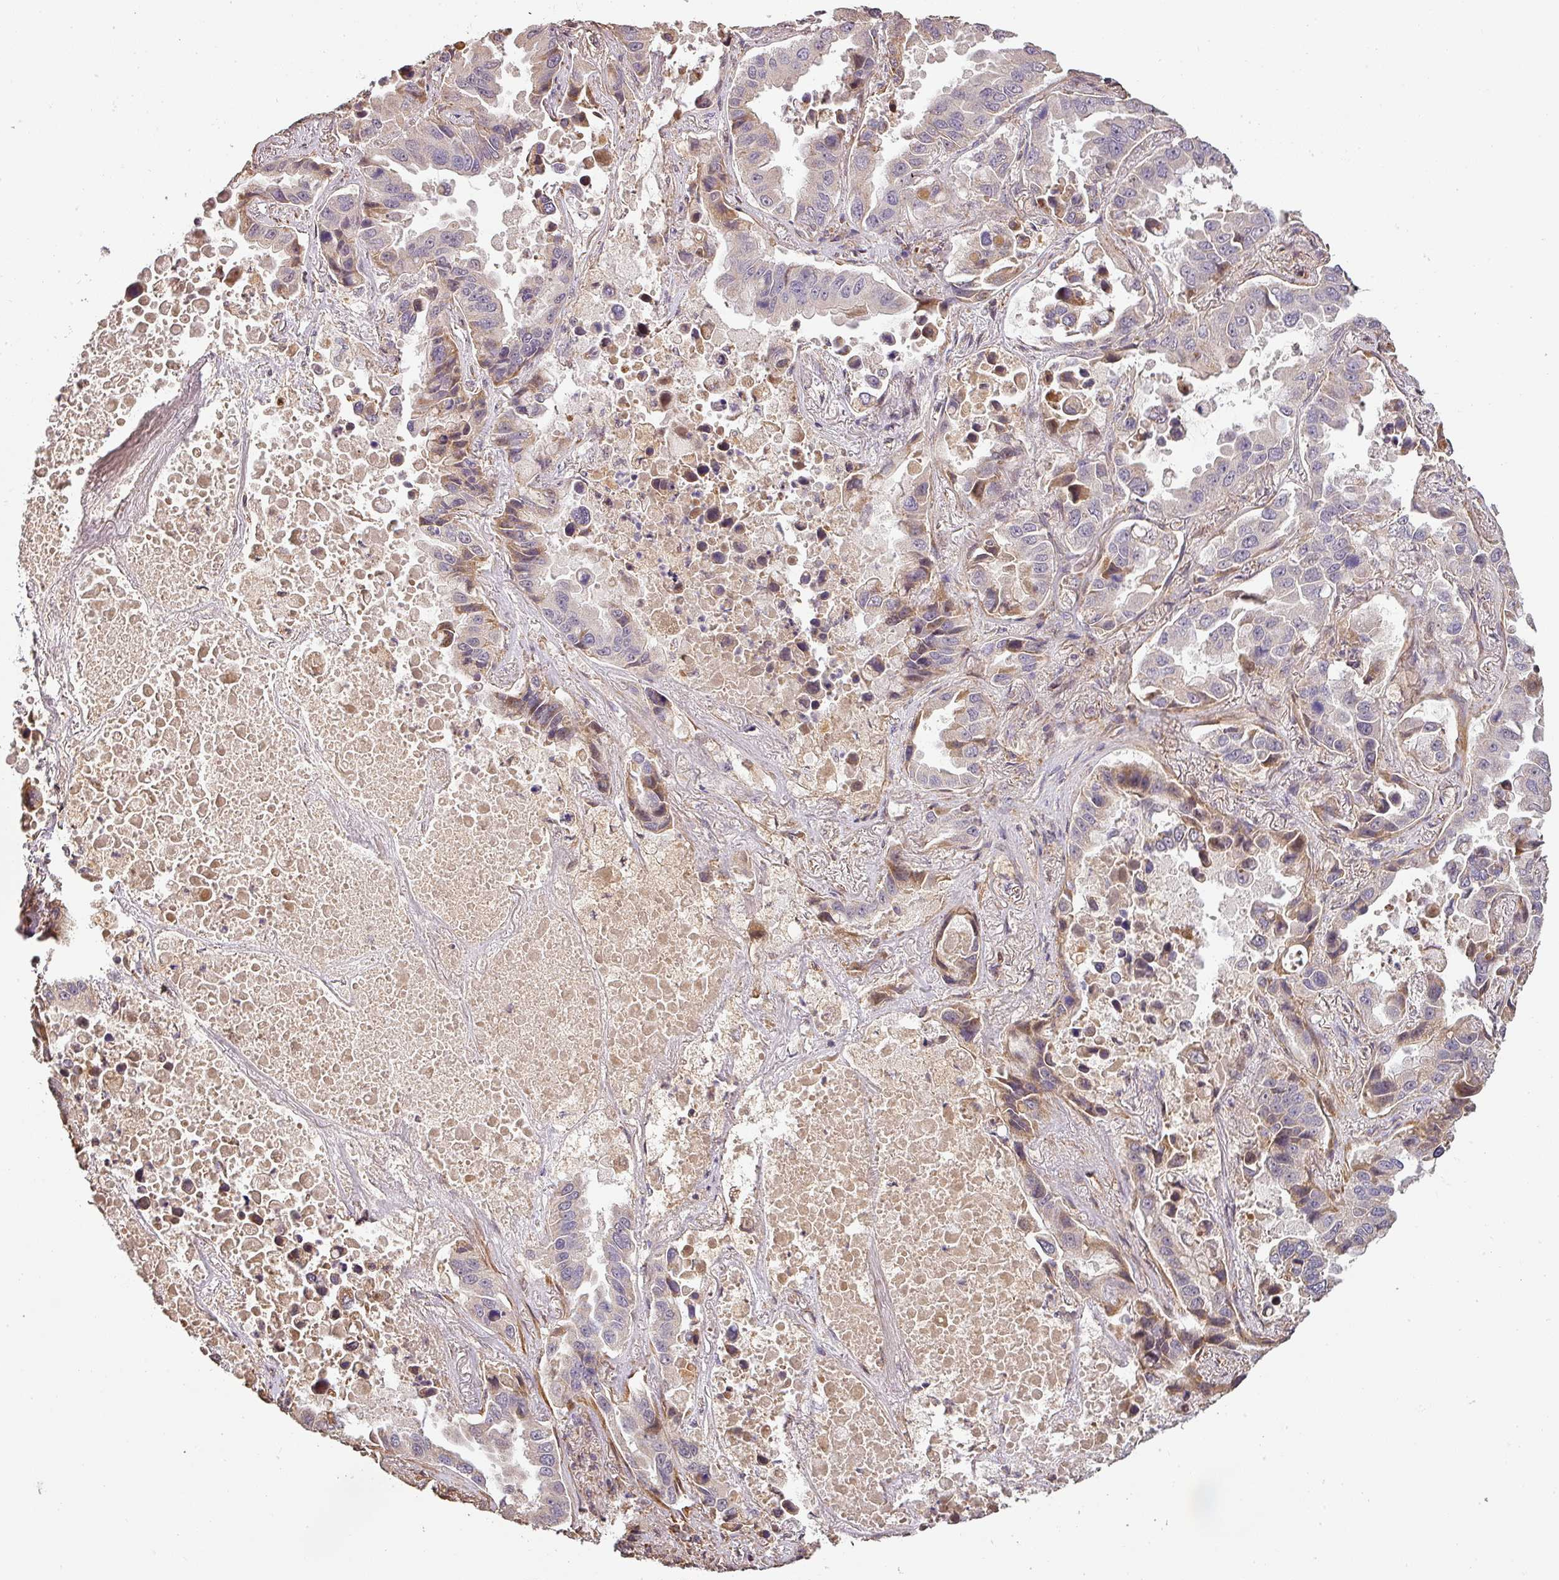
{"staining": {"intensity": "weak", "quantity": "<25%", "location": "cytoplasmic/membranous"}, "tissue": "lung cancer", "cell_type": "Tumor cells", "image_type": "cancer", "snomed": [{"axis": "morphology", "description": "Adenocarcinoma, NOS"}, {"axis": "topography", "description": "Lung"}], "caption": "DAB immunohistochemical staining of human lung cancer (adenocarcinoma) shows no significant staining in tumor cells.", "gene": "BPIFB3", "patient": {"sex": "male", "age": 64}}